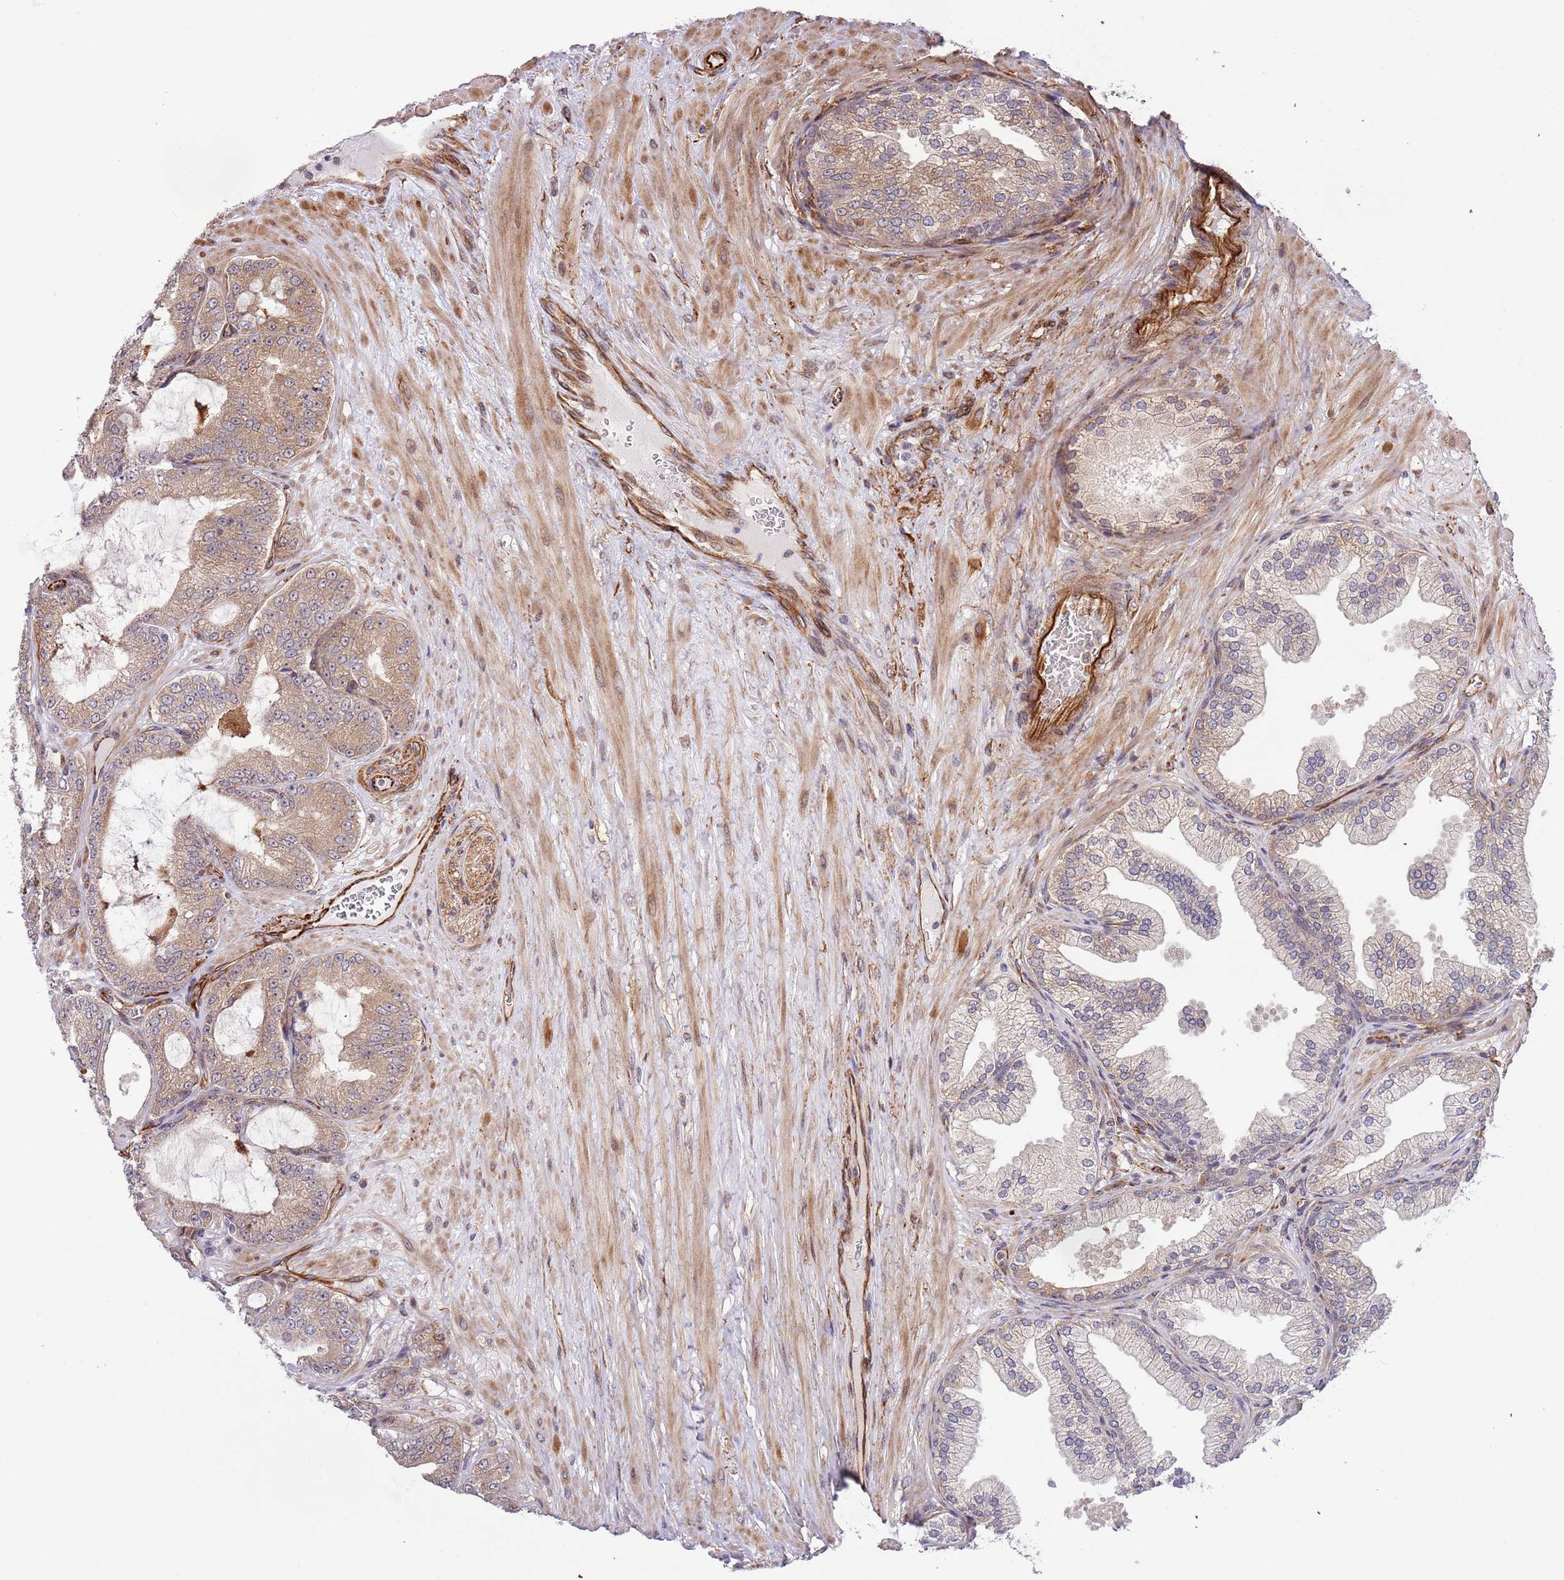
{"staining": {"intensity": "moderate", "quantity": ">75%", "location": "cytoplasmic/membranous"}, "tissue": "prostate cancer", "cell_type": "Tumor cells", "image_type": "cancer", "snomed": [{"axis": "morphology", "description": "Adenocarcinoma, Low grade"}, {"axis": "topography", "description": "Prostate"}], "caption": "Immunohistochemistry micrograph of neoplastic tissue: human low-grade adenocarcinoma (prostate) stained using immunohistochemistry (IHC) reveals medium levels of moderate protein expression localized specifically in the cytoplasmic/membranous of tumor cells, appearing as a cytoplasmic/membranous brown color.", "gene": "NEK3", "patient": {"sex": "male", "age": 63}}